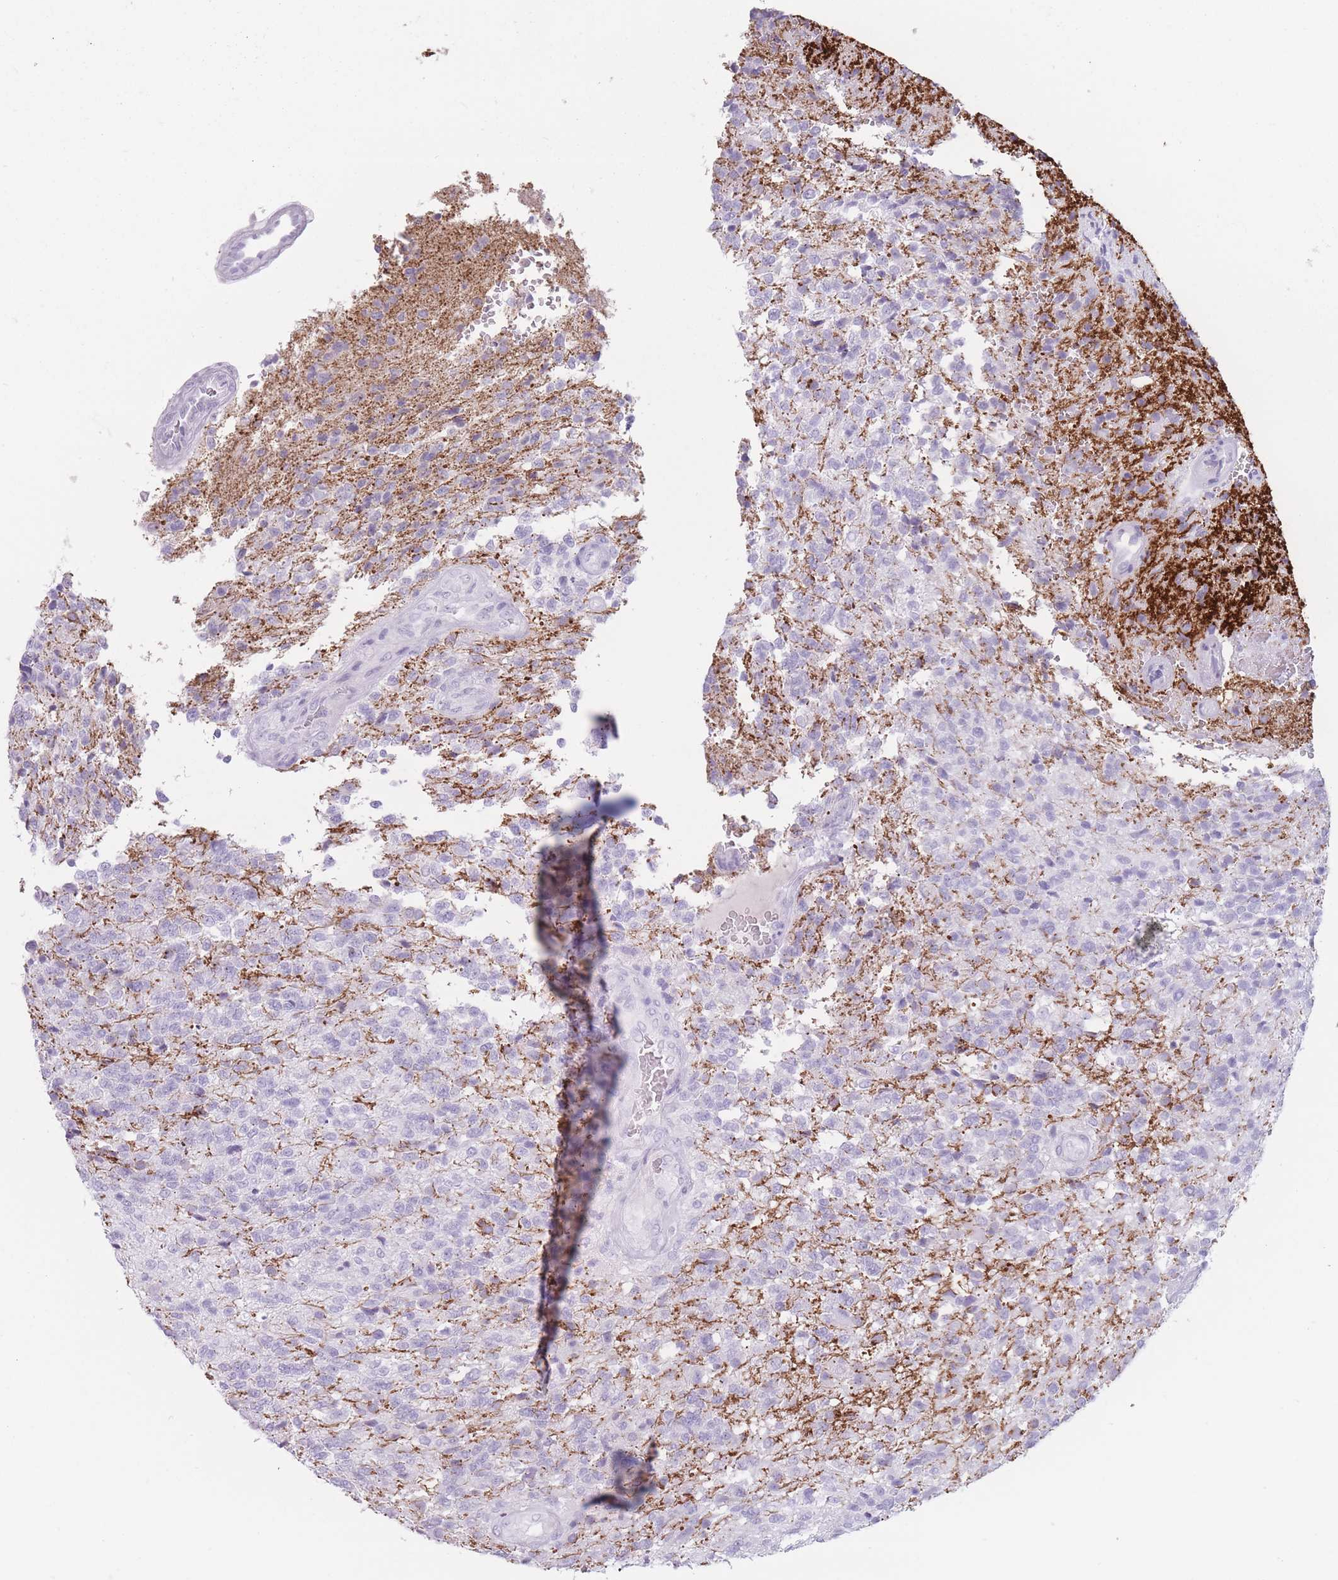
{"staining": {"intensity": "negative", "quantity": "none", "location": "none"}, "tissue": "glioma", "cell_type": "Tumor cells", "image_type": "cancer", "snomed": [{"axis": "morphology", "description": "Glioma, malignant, High grade"}, {"axis": "topography", "description": "Brain"}], "caption": "There is no significant expression in tumor cells of malignant glioma (high-grade).", "gene": "PNMA3", "patient": {"sex": "male", "age": 56}}